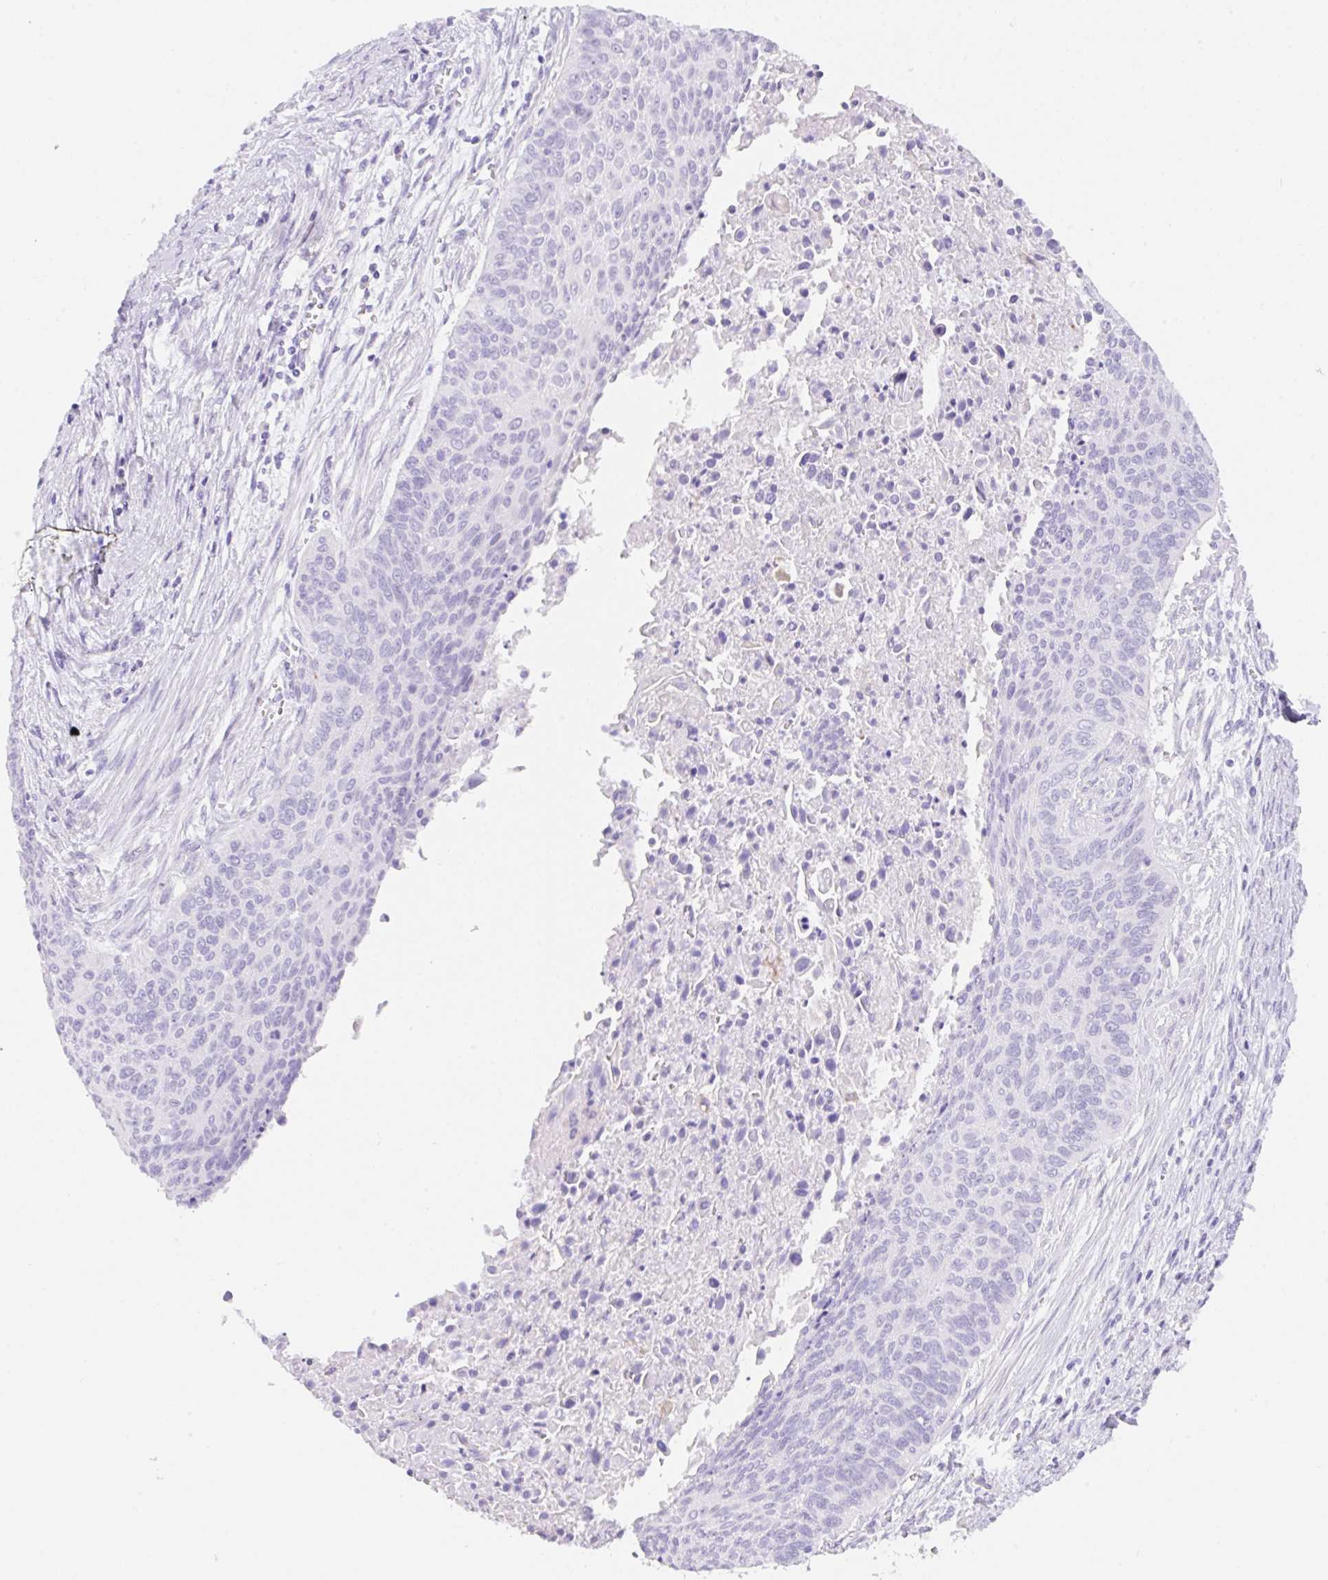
{"staining": {"intensity": "negative", "quantity": "none", "location": "none"}, "tissue": "cervical cancer", "cell_type": "Tumor cells", "image_type": "cancer", "snomed": [{"axis": "morphology", "description": "Squamous cell carcinoma, NOS"}, {"axis": "topography", "description": "Cervix"}], "caption": "This micrograph is of squamous cell carcinoma (cervical) stained with immunohistochemistry (IHC) to label a protein in brown with the nuclei are counter-stained blue. There is no positivity in tumor cells.", "gene": "KLK8", "patient": {"sex": "female", "age": 55}}